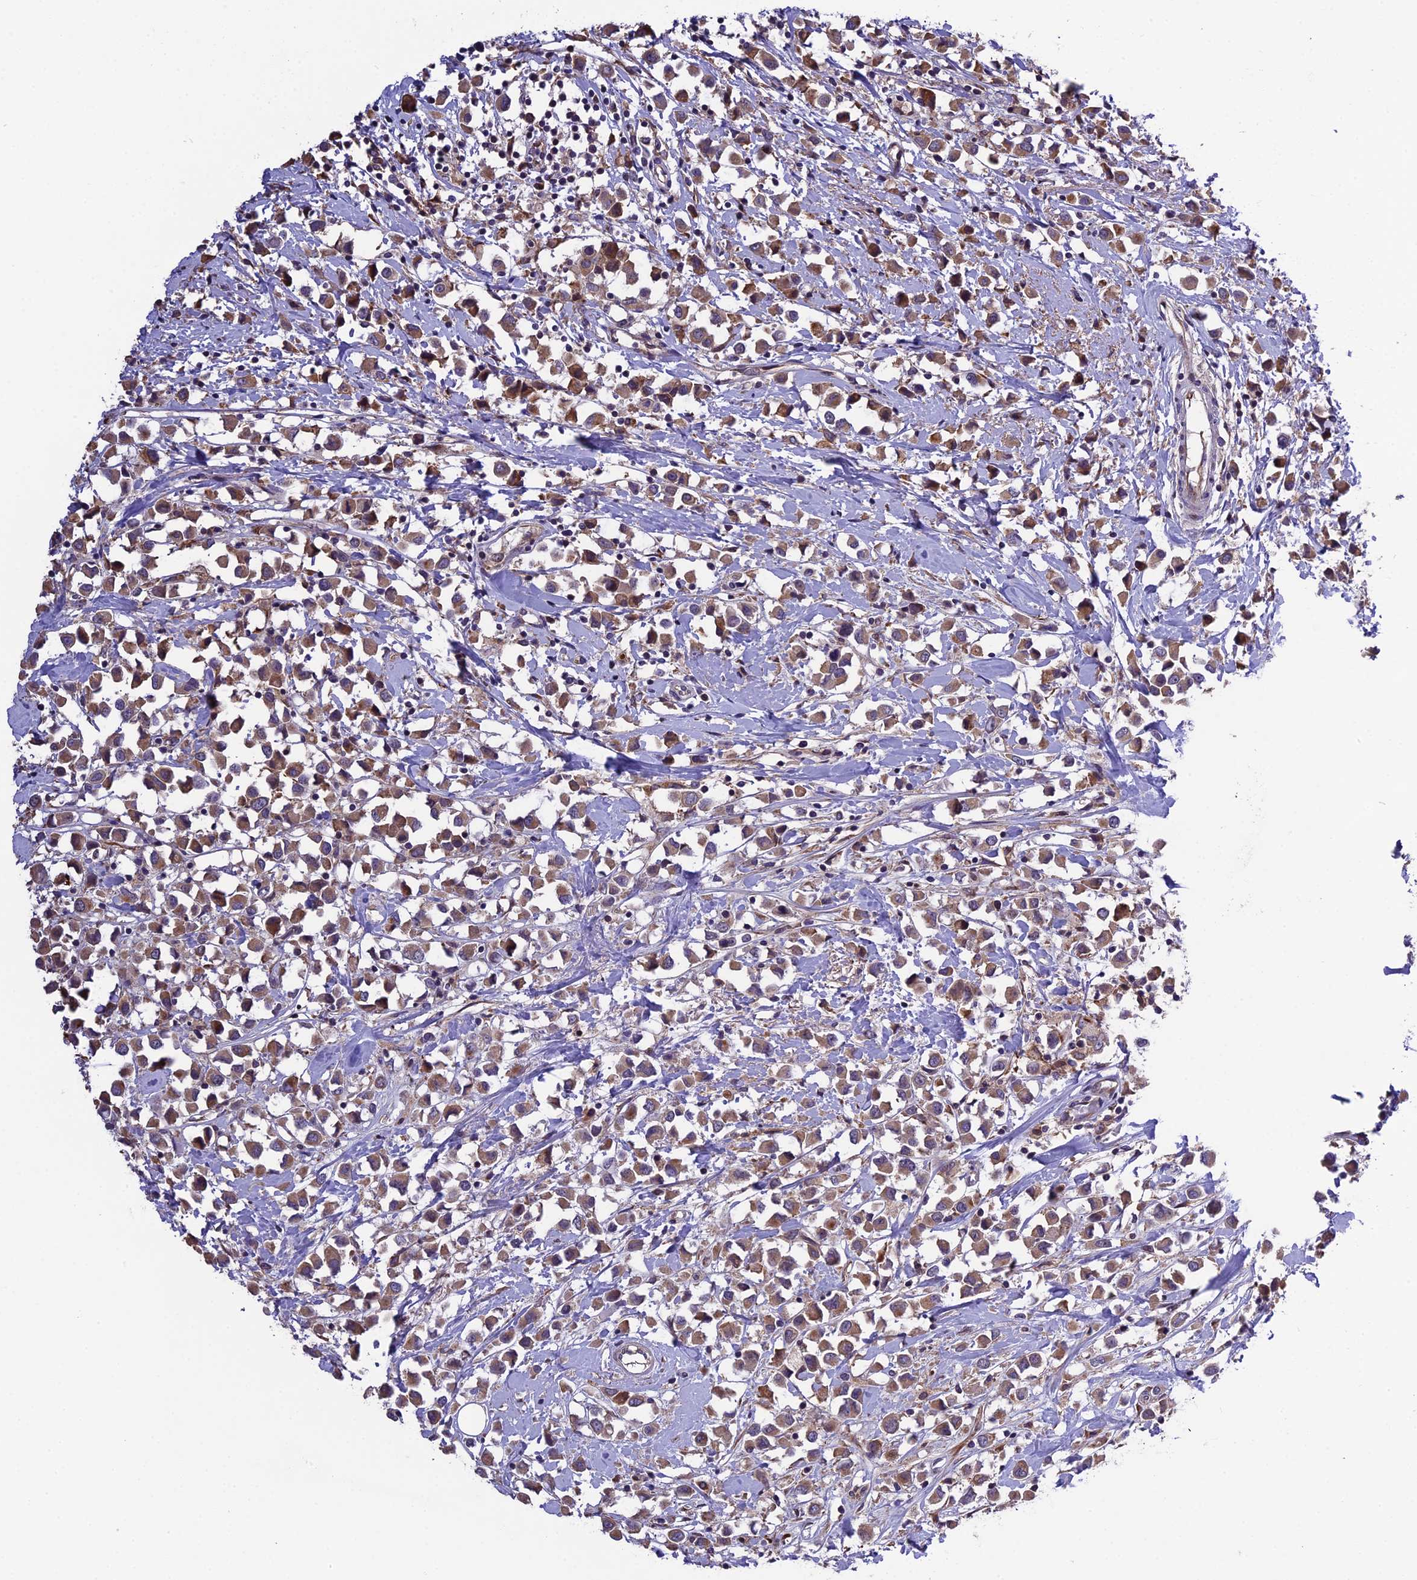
{"staining": {"intensity": "moderate", "quantity": ">75%", "location": "cytoplasmic/membranous"}, "tissue": "breast cancer", "cell_type": "Tumor cells", "image_type": "cancer", "snomed": [{"axis": "morphology", "description": "Duct carcinoma"}, {"axis": "topography", "description": "Breast"}], "caption": "A histopathology image of breast cancer stained for a protein reveals moderate cytoplasmic/membranous brown staining in tumor cells.", "gene": "ABCC10", "patient": {"sex": "female", "age": 61}}